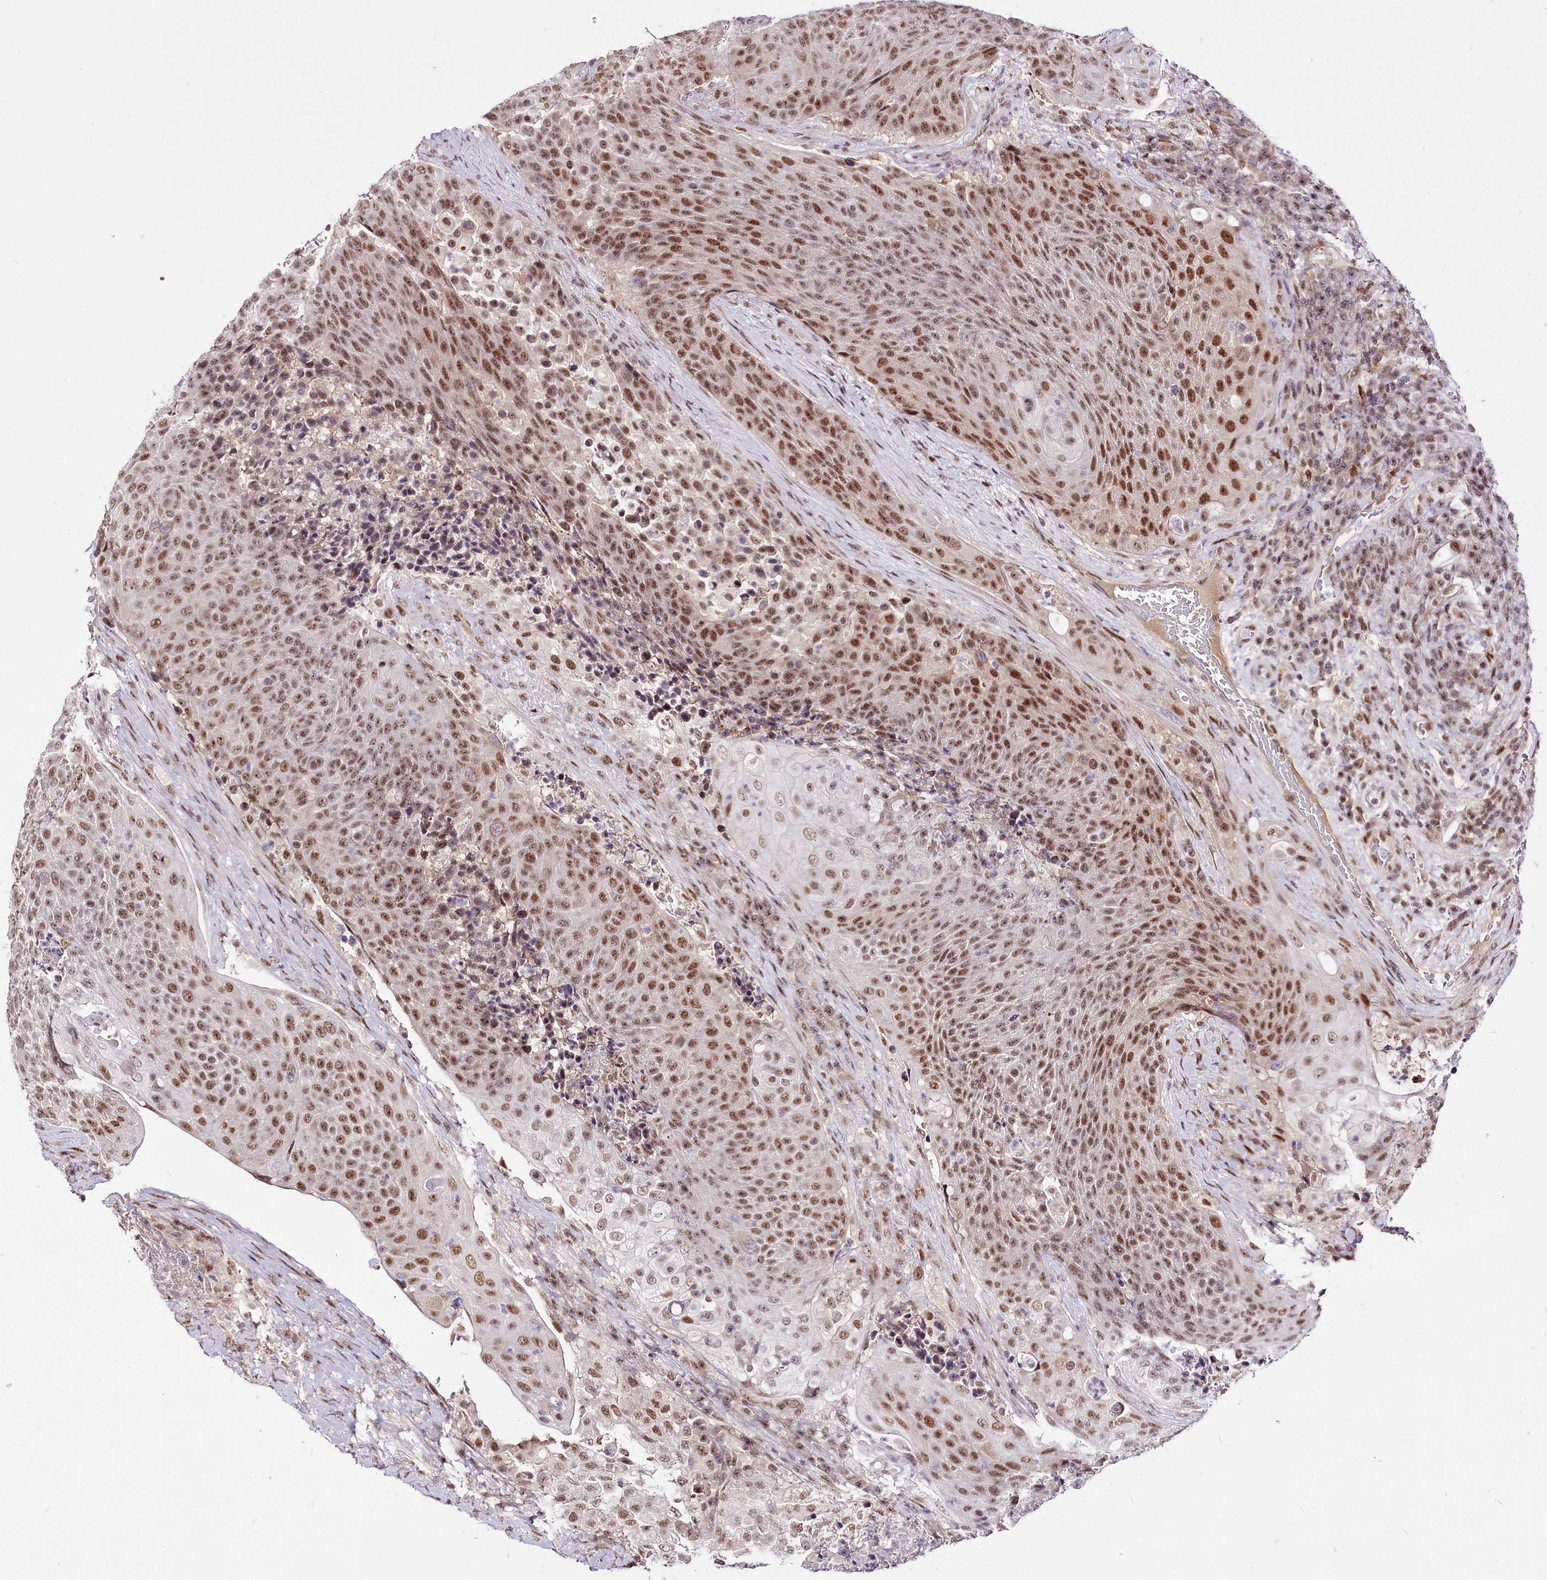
{"staining": {"intensity": "moderate", "quantity": ">75%", "location": "nuclear"}, "tissue": "urothelial cancer", "cell_type": "Tumor cells", "image_type": "cancer", "snomed": [{"axis": "morphology", "description": "Urothelial carcinoma, High grade"}, {"axis": "topography", "description": "Urinary bladder"}], "caption": "Immunohistochemistry staining of high-grade urothelial carcinoma, which displays medium levels of moderate nuclear positivity in approximately >75% of tumor cells indicating moderate nuclear protein positivity. The staining was performed using DAB (3,3'-diaminobenzidine) (brown) for protein detection and nuclei were counterstained in hematoxylin (blue).", "gene": "POLA2", "patient": {"sex": "female", "age": 63}}